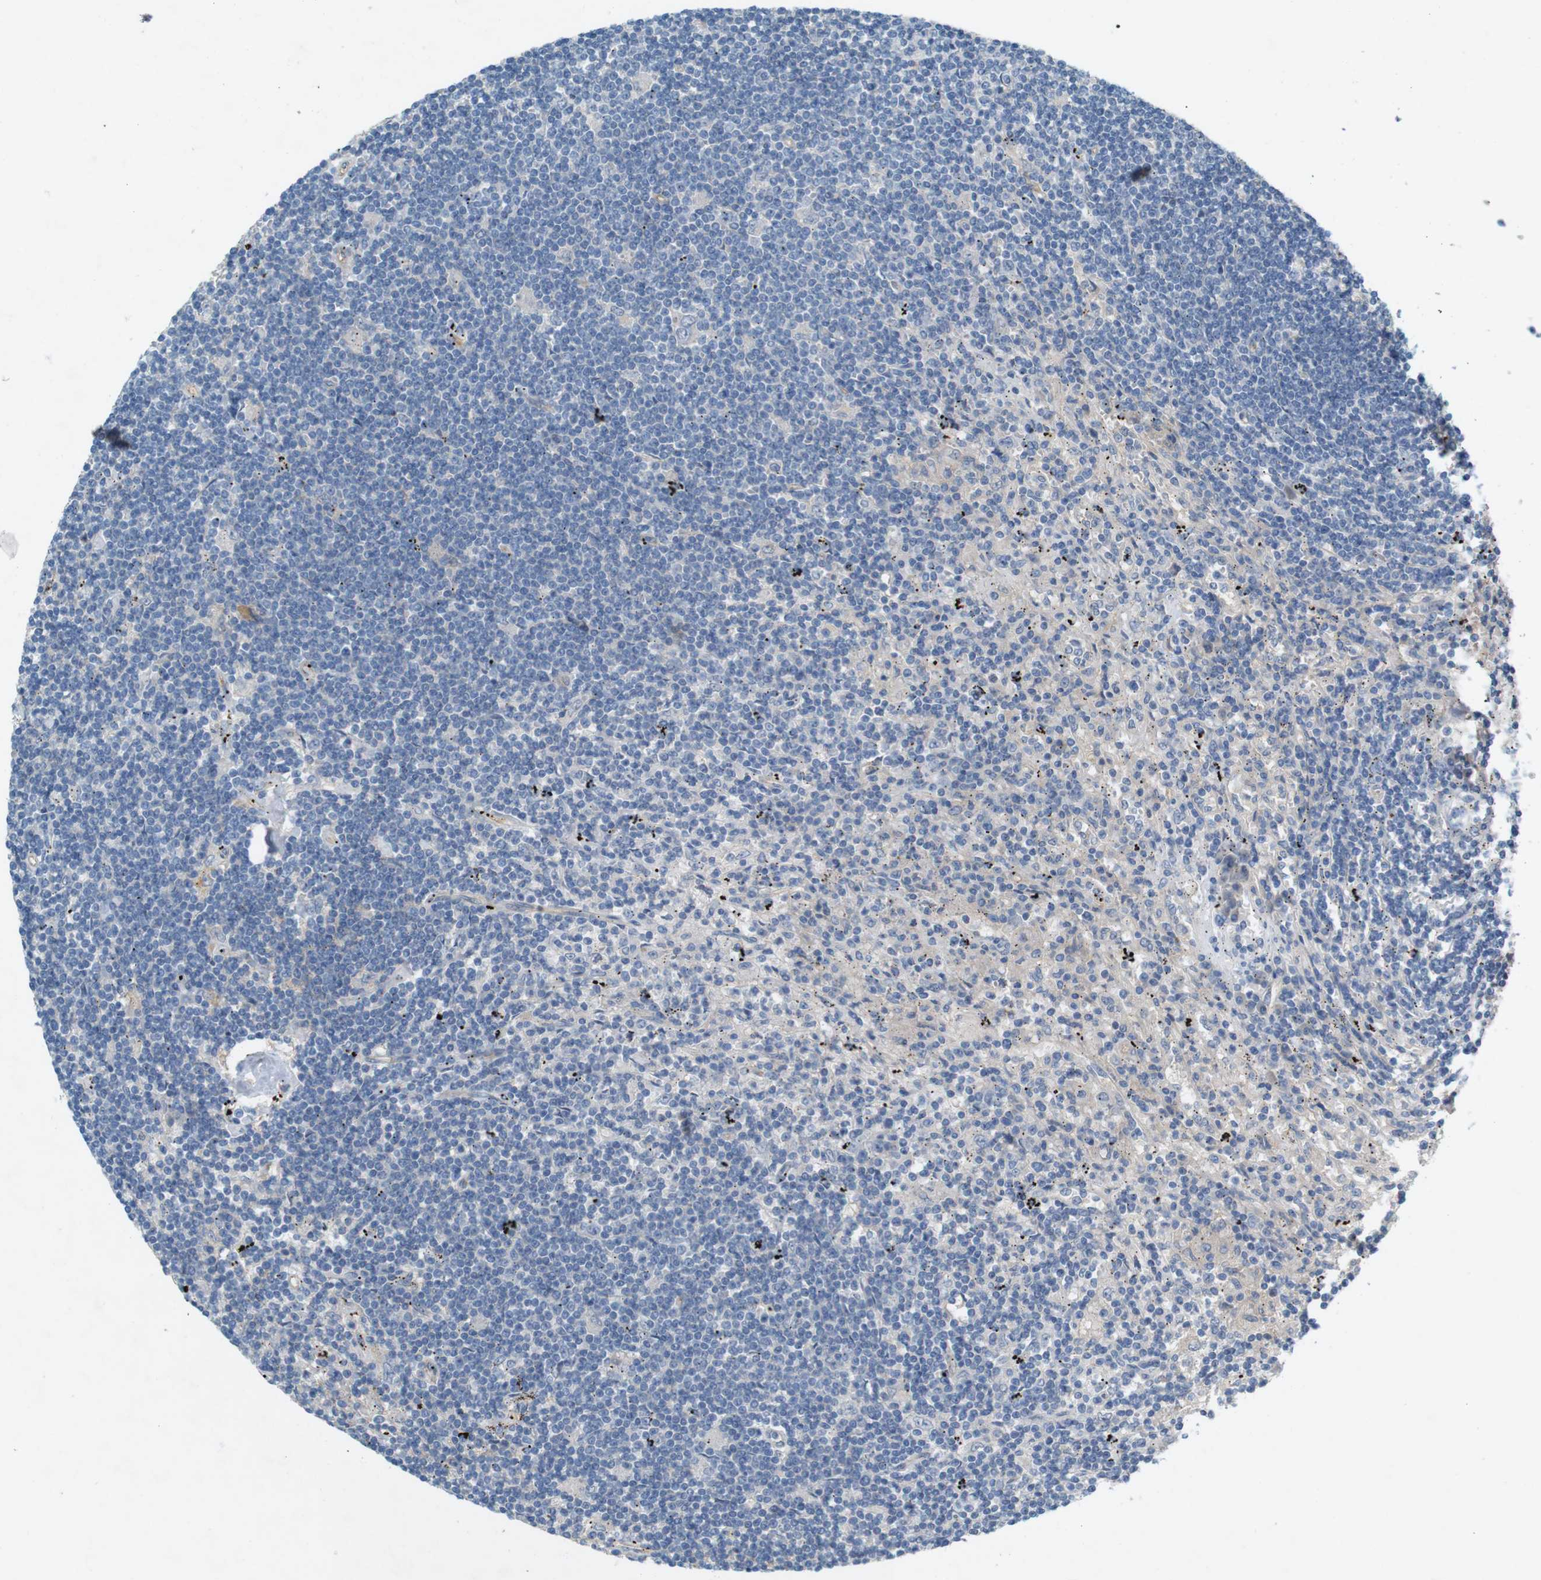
{"staining": {"intensity": "negative", "quantity": "none", "location": "none"}, "tissue": "lymphoma", "cell_type": "Tumor cells", "image_type": "cancer", "snomed": [{"axis": "morphology", "description": "Malignant lymphoma, non-Hodgkin's type, Low grade"}, {"axis": "topography", "description": "Spleen"}], "caption": "A micrograph of low-grade malignant lymphoma, non-Hodgkin's type stained for a protein shows no brown staining in tumor cells.", "gene": "PVR", "patient": {"sex": "male", "age": 76}}